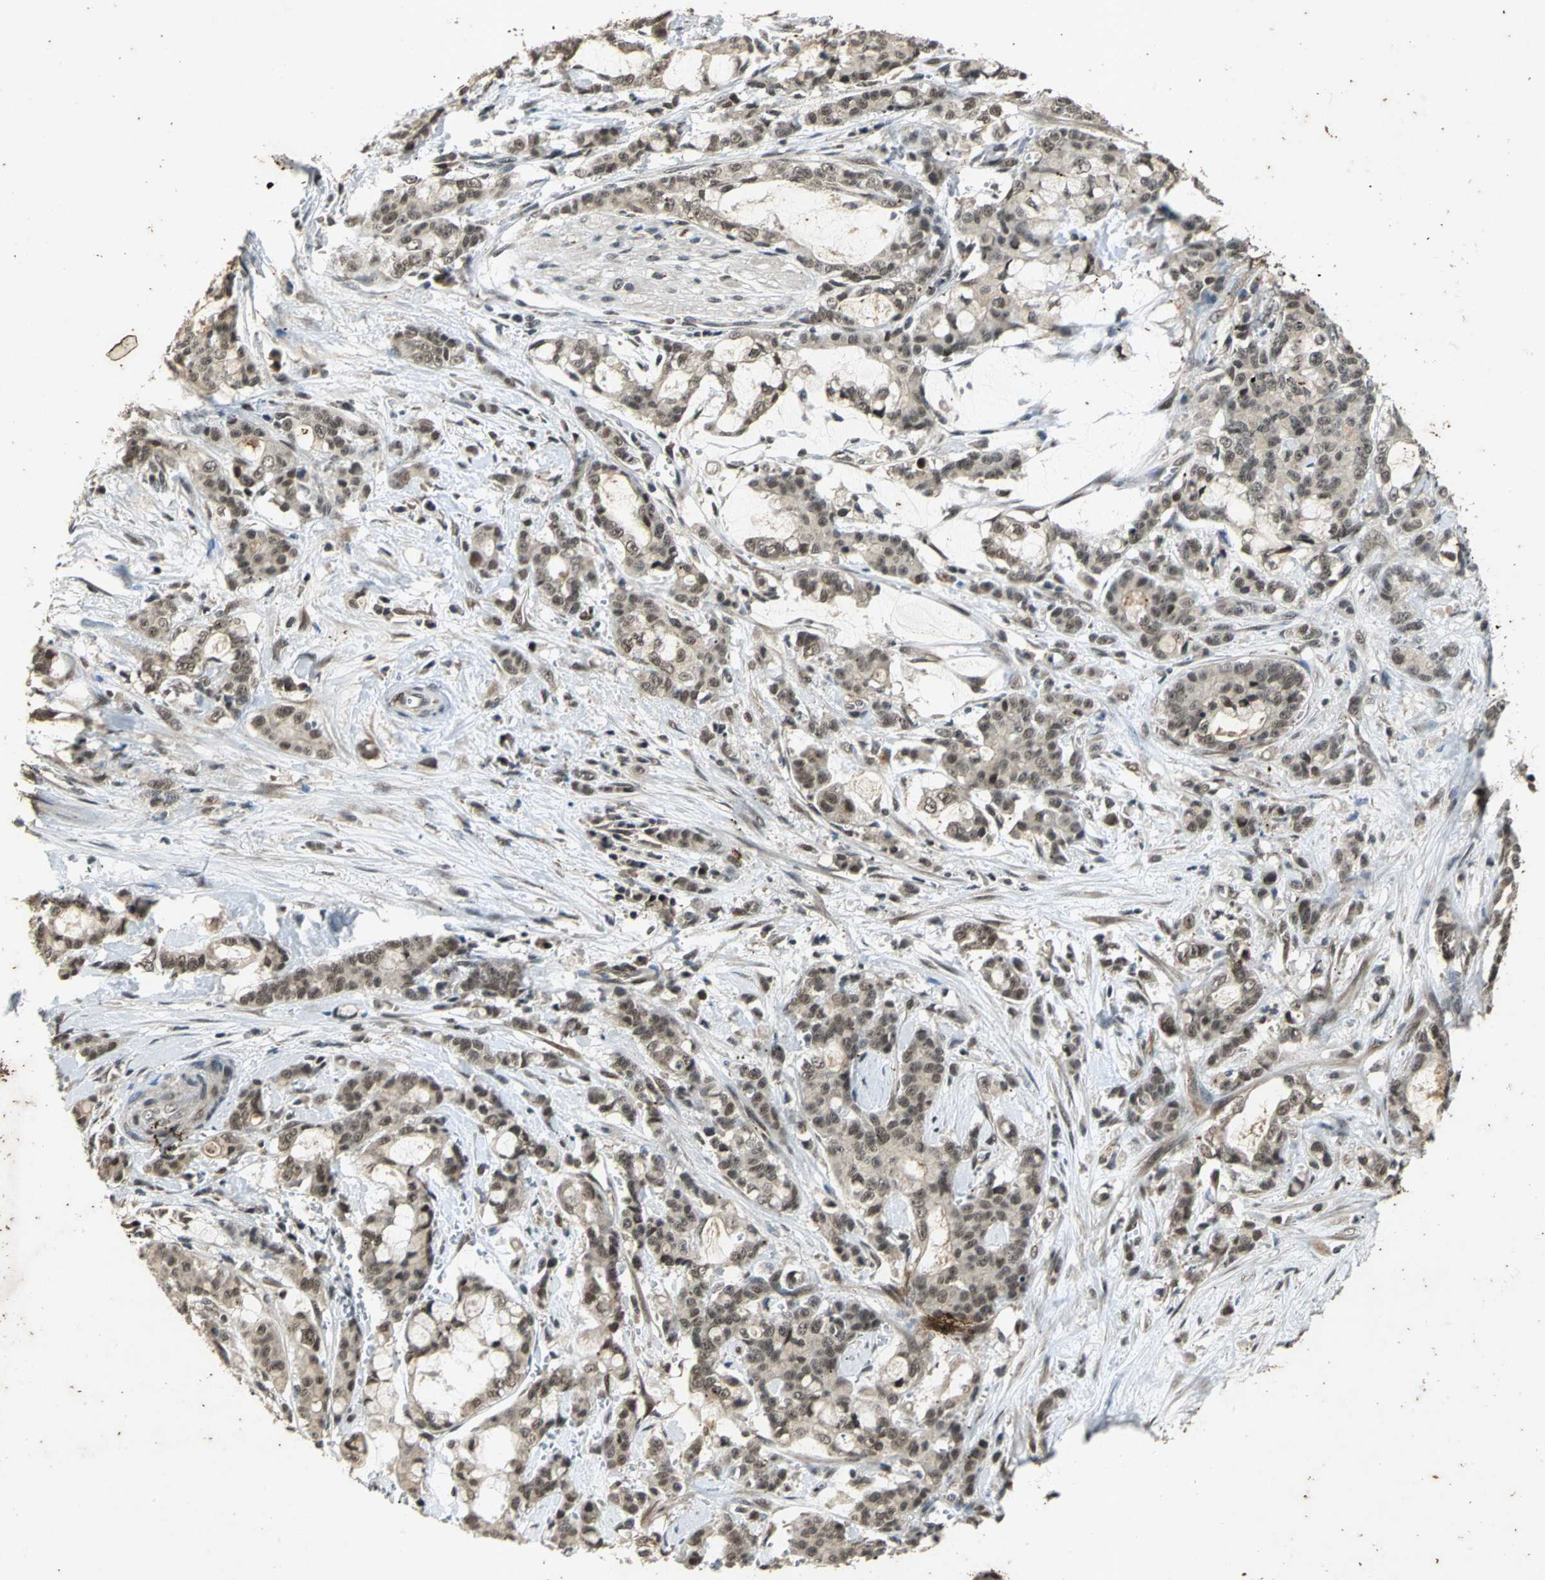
{"staining": {"intensity": "weak", "quantity": "25%-75%", "location": "cytoplasmic/membranous"}, "tissue": "pancreatic cancer", "cell_type": "Tumor cells", "image_type": "cancer", "snomed": [{"axis": "morphology", "description": "Adenocarcinoma, NOS"}, {"axis": "topography", "description": "Pancreas"}], "caption": "Immunohistochemical staining of human adenocarcinoma (pancreatic) displays low levels of weak cytoplasmic/membranous expression in approximately 25%-75% of tumor cells. Ihc stains the protein of interest in brown and the nuclei are stained blue.", "gene": "NOTCH3", "patient": {"sex": "female", "age": 73}}